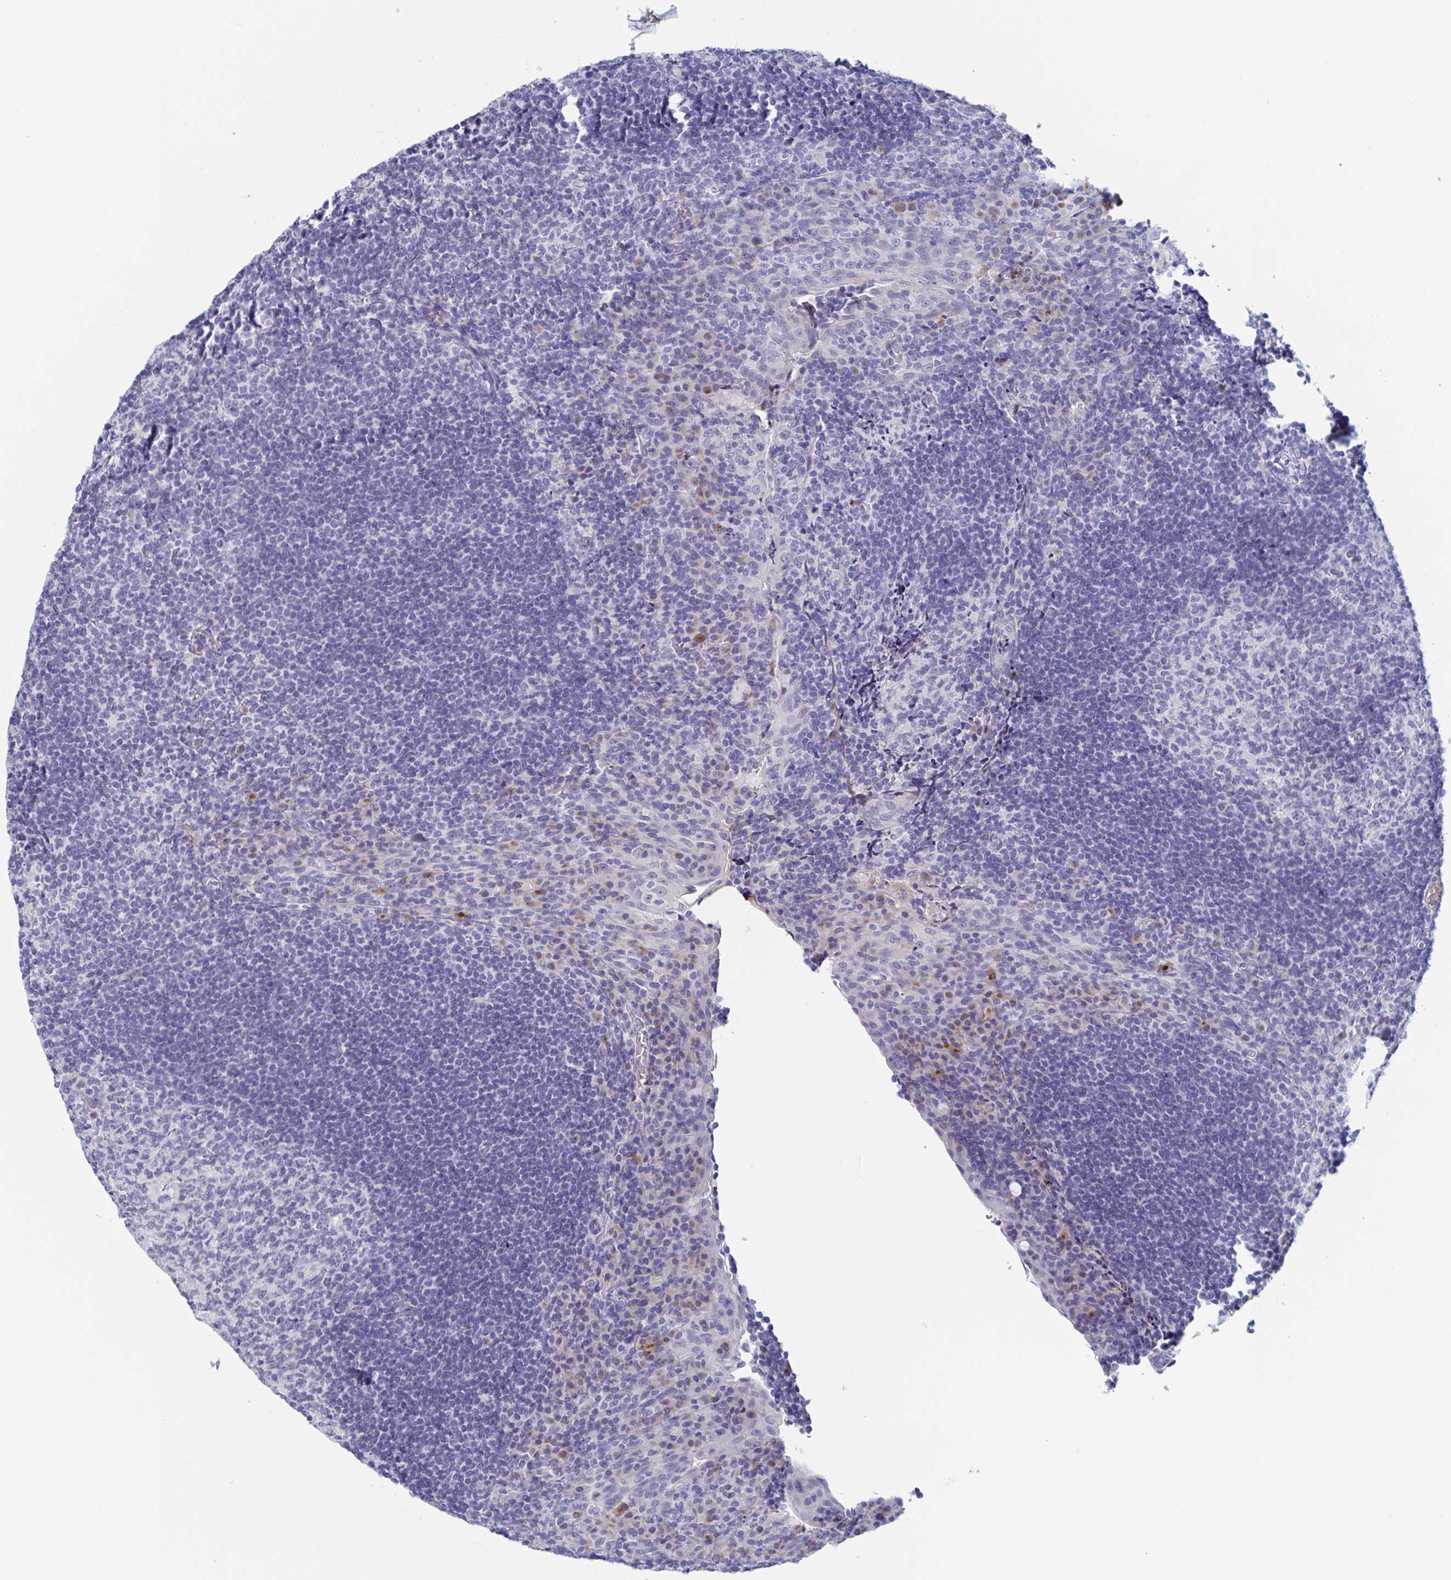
{"staining": {"intensity": "negative", "quantity": "none", "location": "none"}, "tissue": "tonsil", "cell_type": "Germinal center cells", "image_type": "normal", "snomed": [{"axis": "morphology", "description": "Normal tissue, NOS"}, {"axis": "topography", "description": "Tonsil"}], "caption": "Tonsil was stained to show a protein in brown. There is no significant staining in germinal center cells. (DAB immunohistochemistry visualized using brightfield microscopy, high magnification).", "gene": "NT5C3B", "patient": {"sex": "male", "age": 17}}